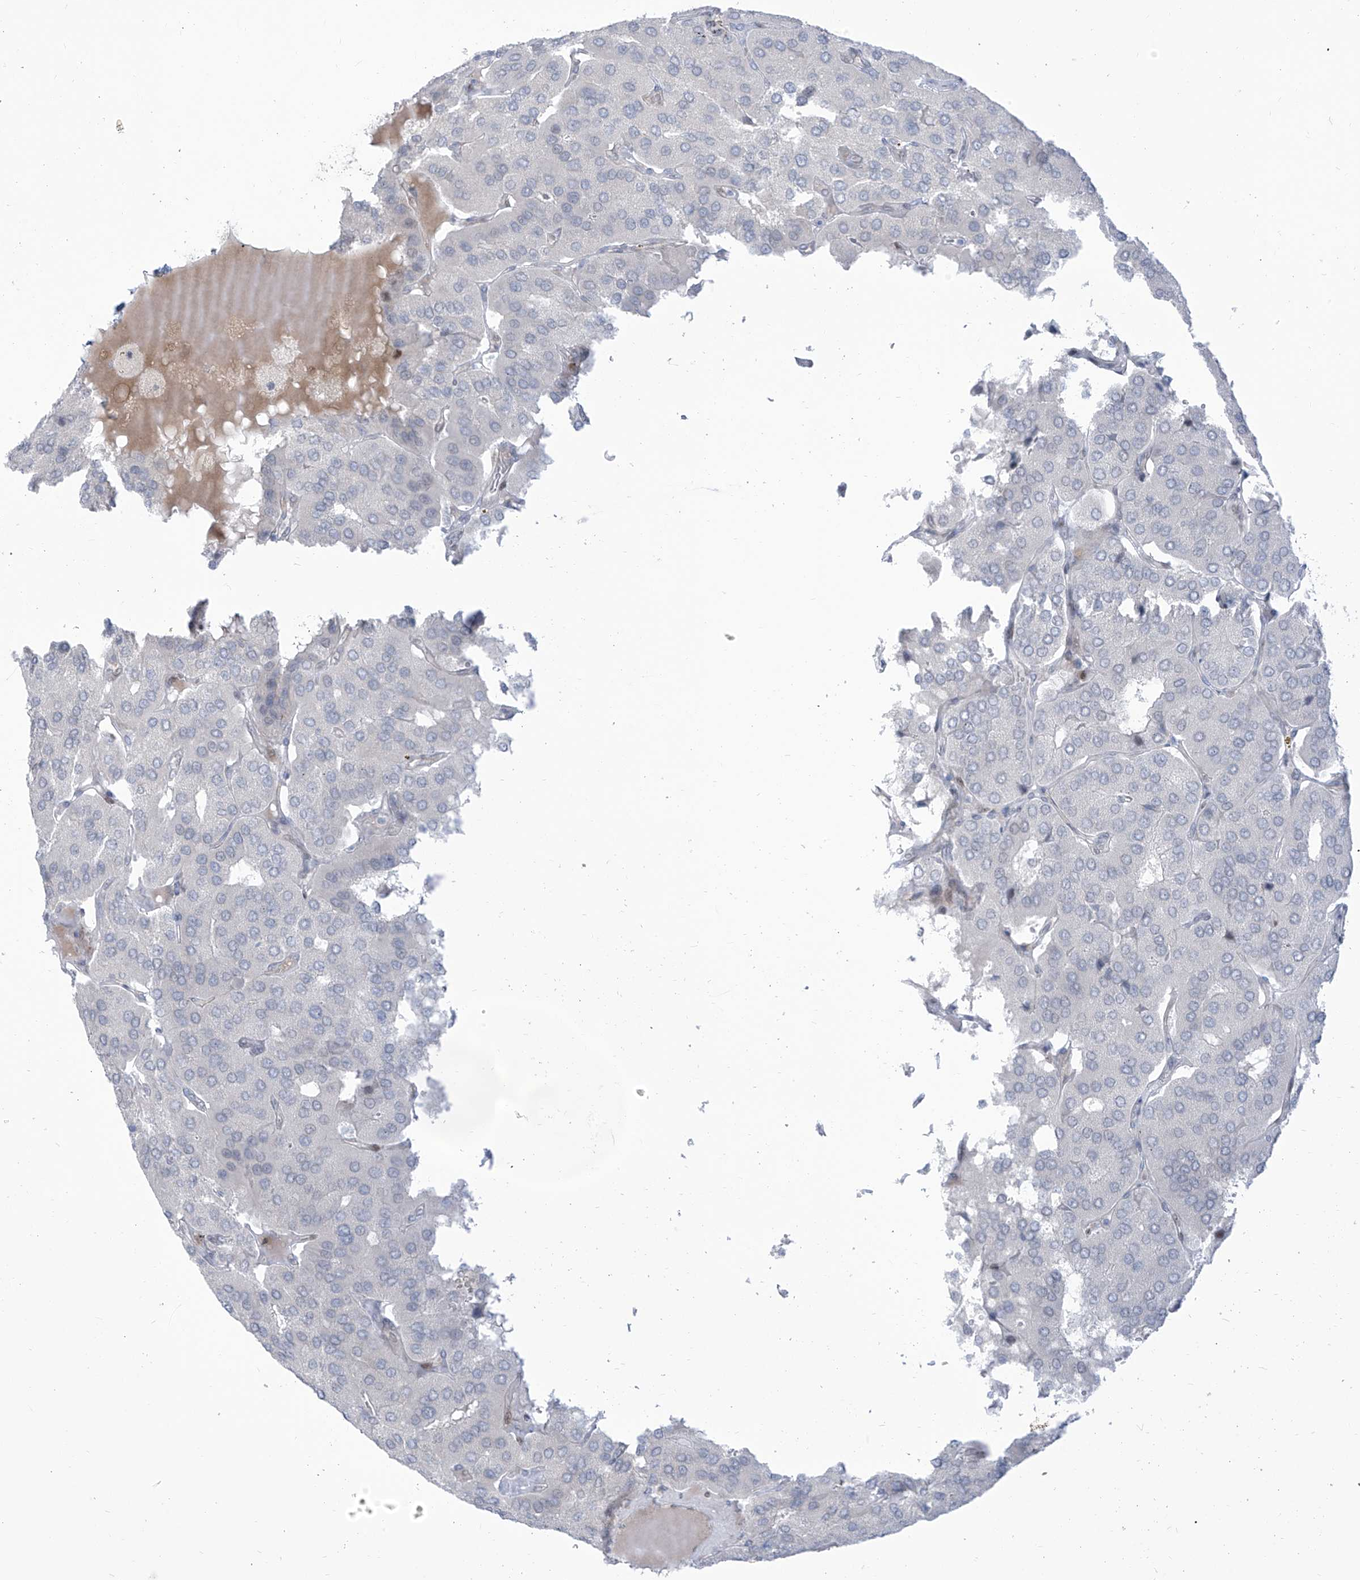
{"staining": {"intensity": "negative", "quantity": "none", "location": "none"}, "tissue": "parathyroid gland", "cell_type": "Glandular cells", "image_type": "normal", "snomed": [{"axis": "morphology", "description": "Normal tissue, NOS"}, {"axis": "morphology", "description": "Adenoma, NOS"}, {"axis": "topography", "description": "Parathyroid gland"}], "caption": "Immunohistochemical staining of normal parathyroid gland demonstrates no significant staining in glandular cells. Brightfield microscopy of immunohistochemistry (IHC) stained with DAB (brown) and hematoxylin (blue), captured at high magnification.", "gene": "LIN9", "patient": {"sex": "female", "age": 86}}